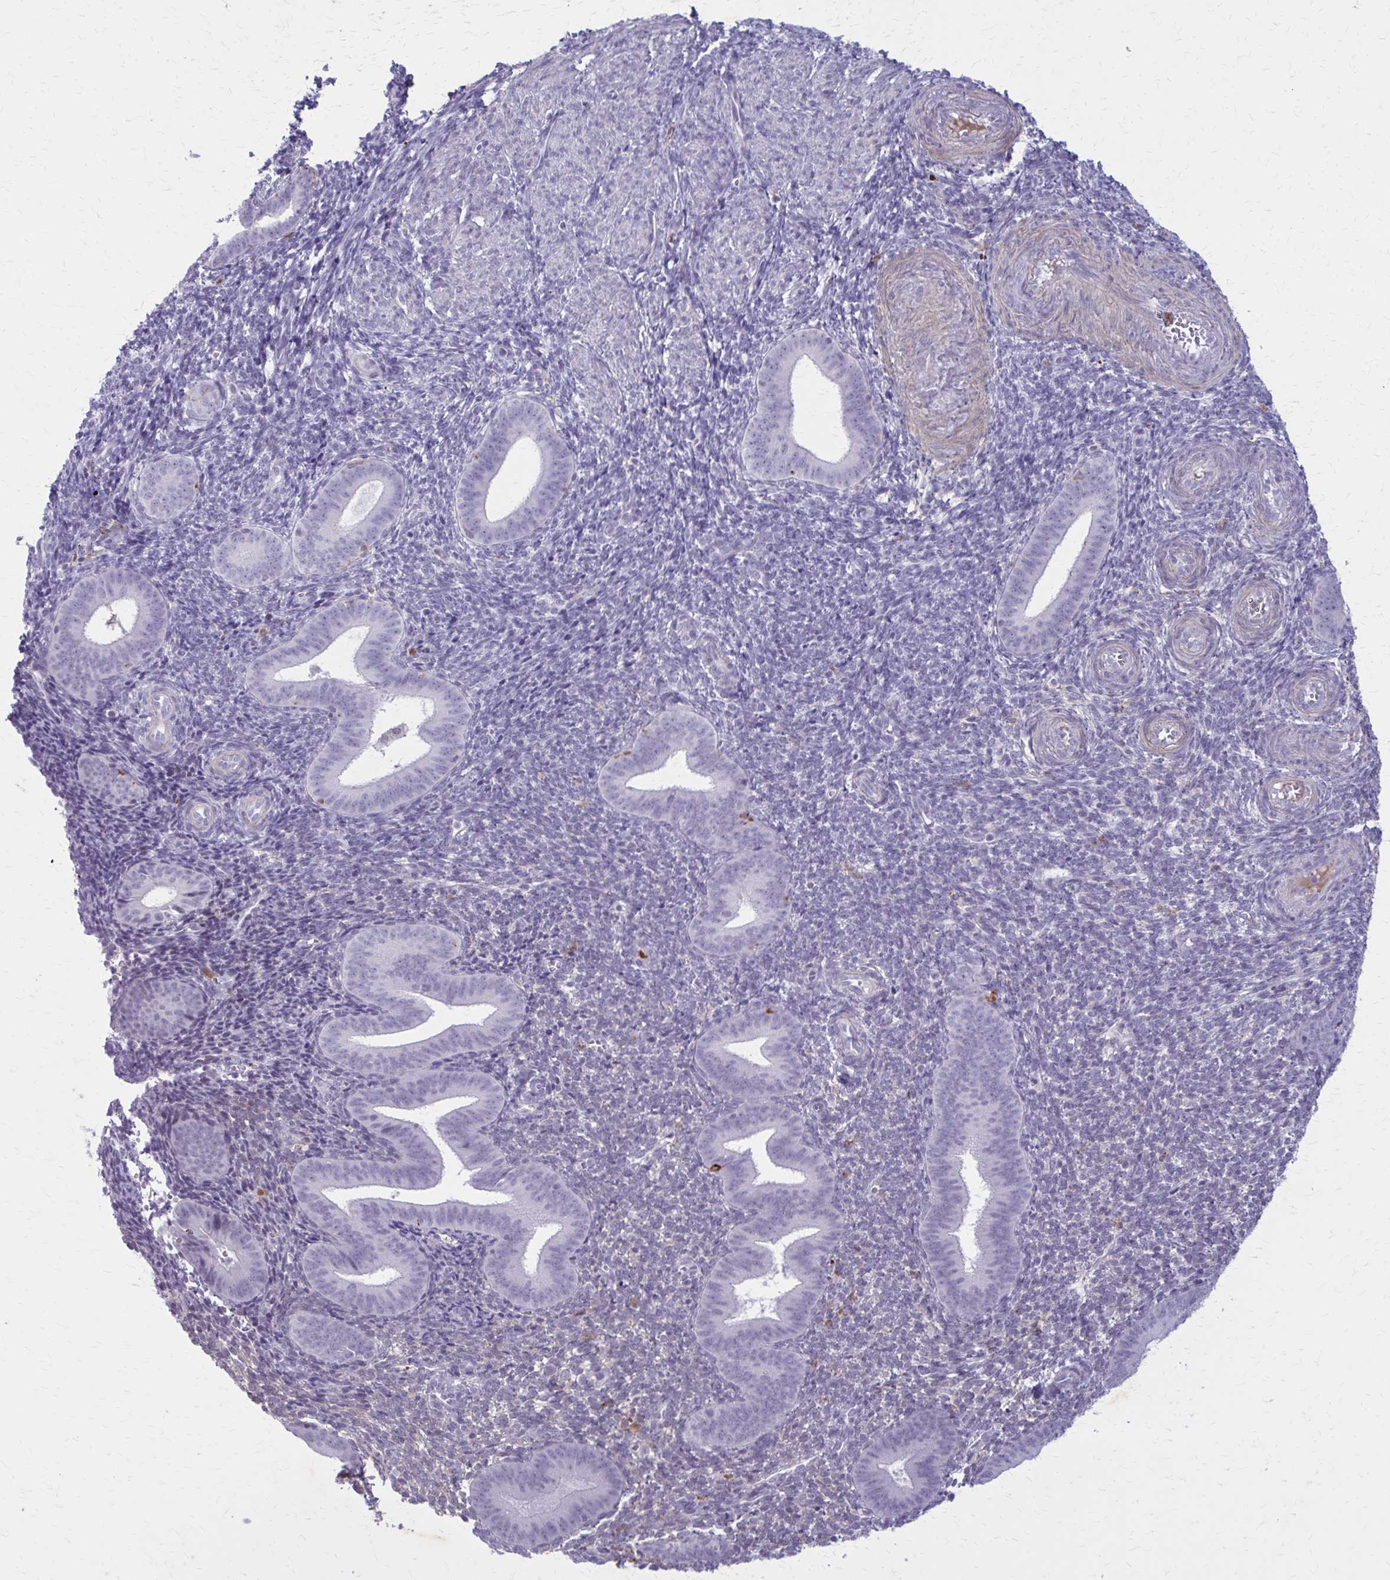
{"staining": {"intensity": "negative", "quantity": "none", "location": "none"}, "tissue": "endometrium", "cell_type": "Cells in endometrial stroma", "image_type": "normal", "snomed": [{"axis": "morphology", "description": "Normal tissue, NOS"}, {"axis": "topography", "description": "Endometrium"}], "caption": "Immunohistochemistry (IHC) image of benign endometrium: human endometrium stained with DAB (3,3'-diaminobenzidine) exhibits no significant protein staining in cells in endometrial stroma.", "gene": "CARD9", "patient": {"sex": "female", "age": 25}}